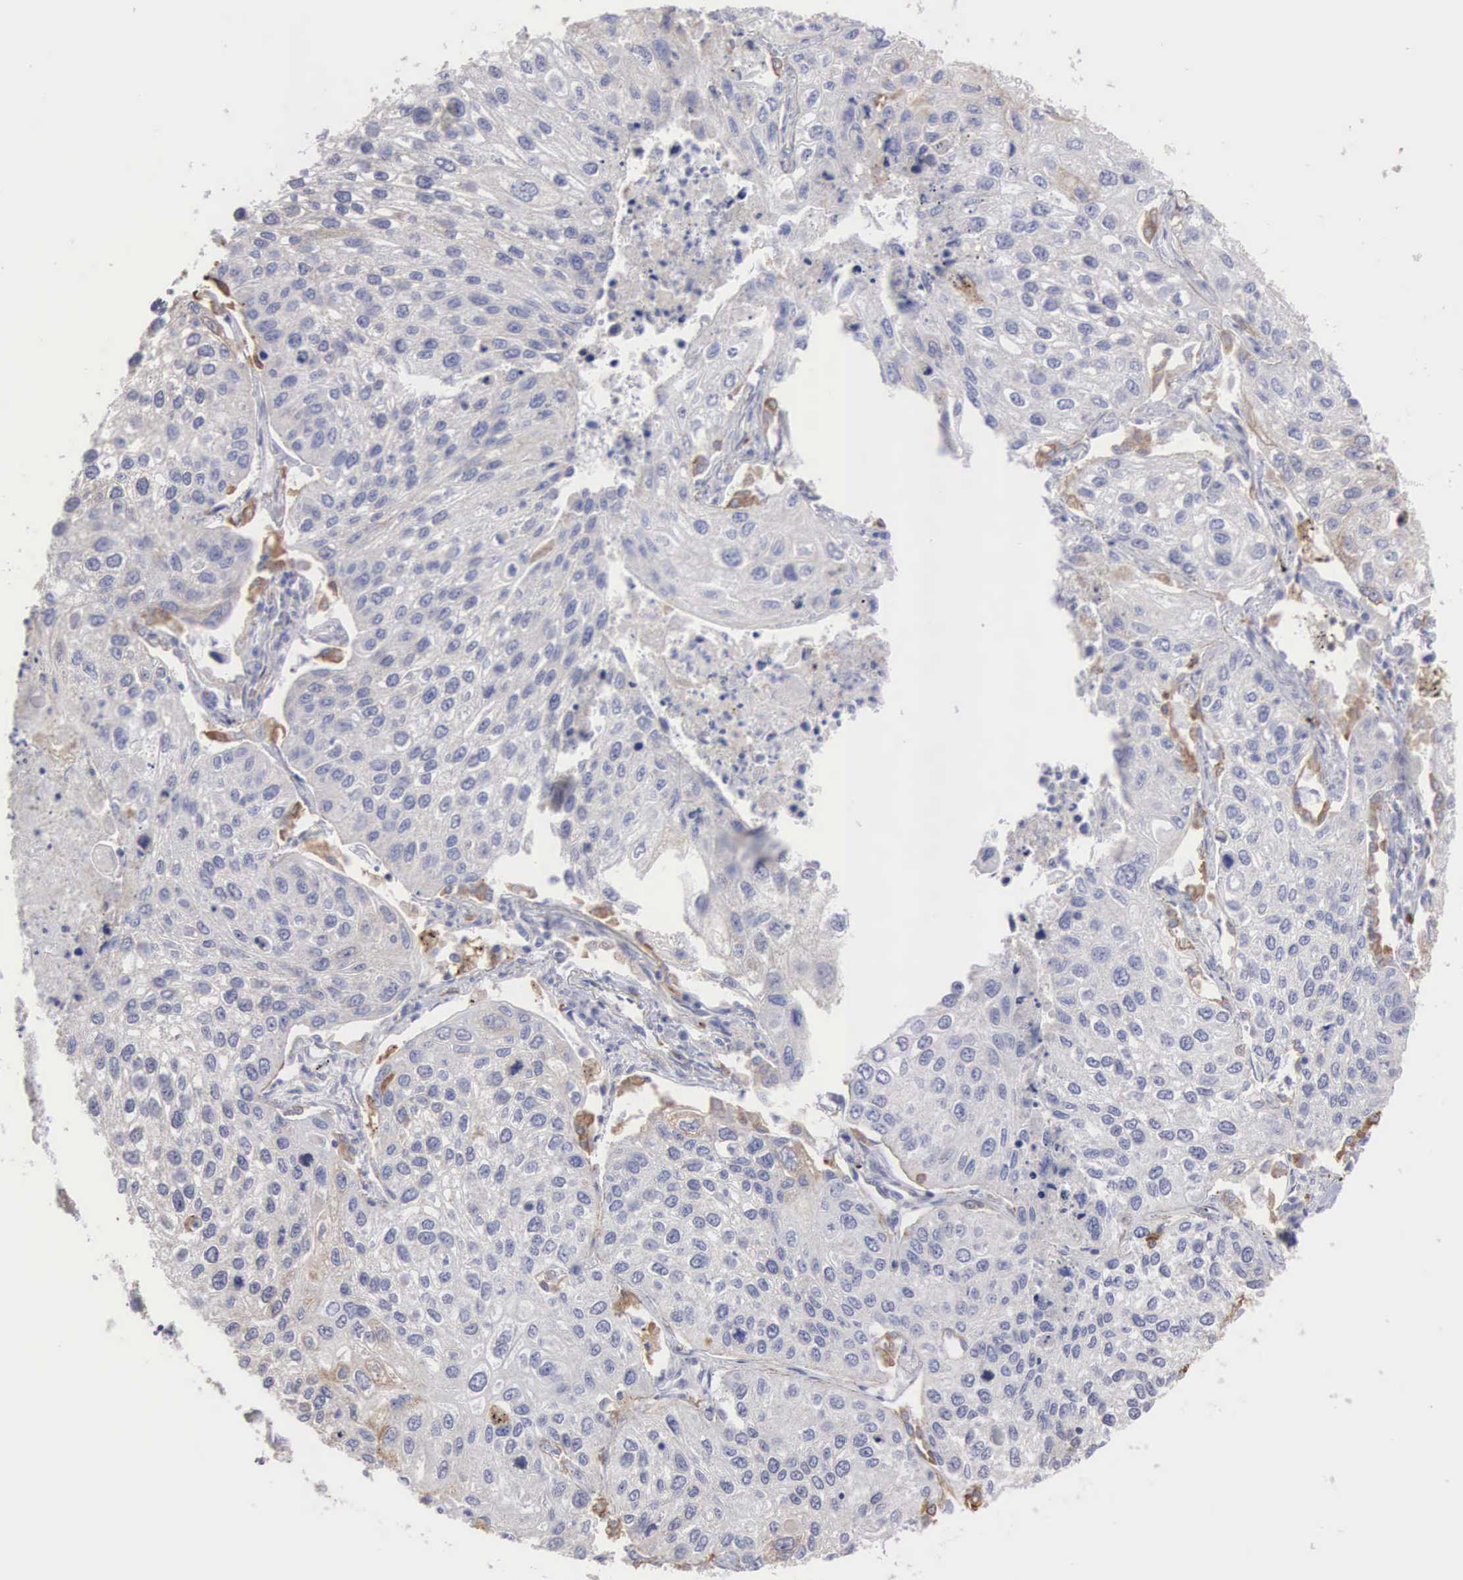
{"staining": {"intensity": "weak", "quantity": "<25%", "location": "cytoplasmic/membranous"}, "tissue": "lung cancer", "cell_type": "Tumor cells", "image_type": "cancer", "snomed": [{"axis": "morphology", "description": "Squamous cell carcinoma, NOS"}, {"axis": "topography", "description": "Lung"}], "caption": "Tumor cells show no significant protein positivity in lung cancer.", "gene": "LIN52", "patient": {"sex": "male", "age": 75}}